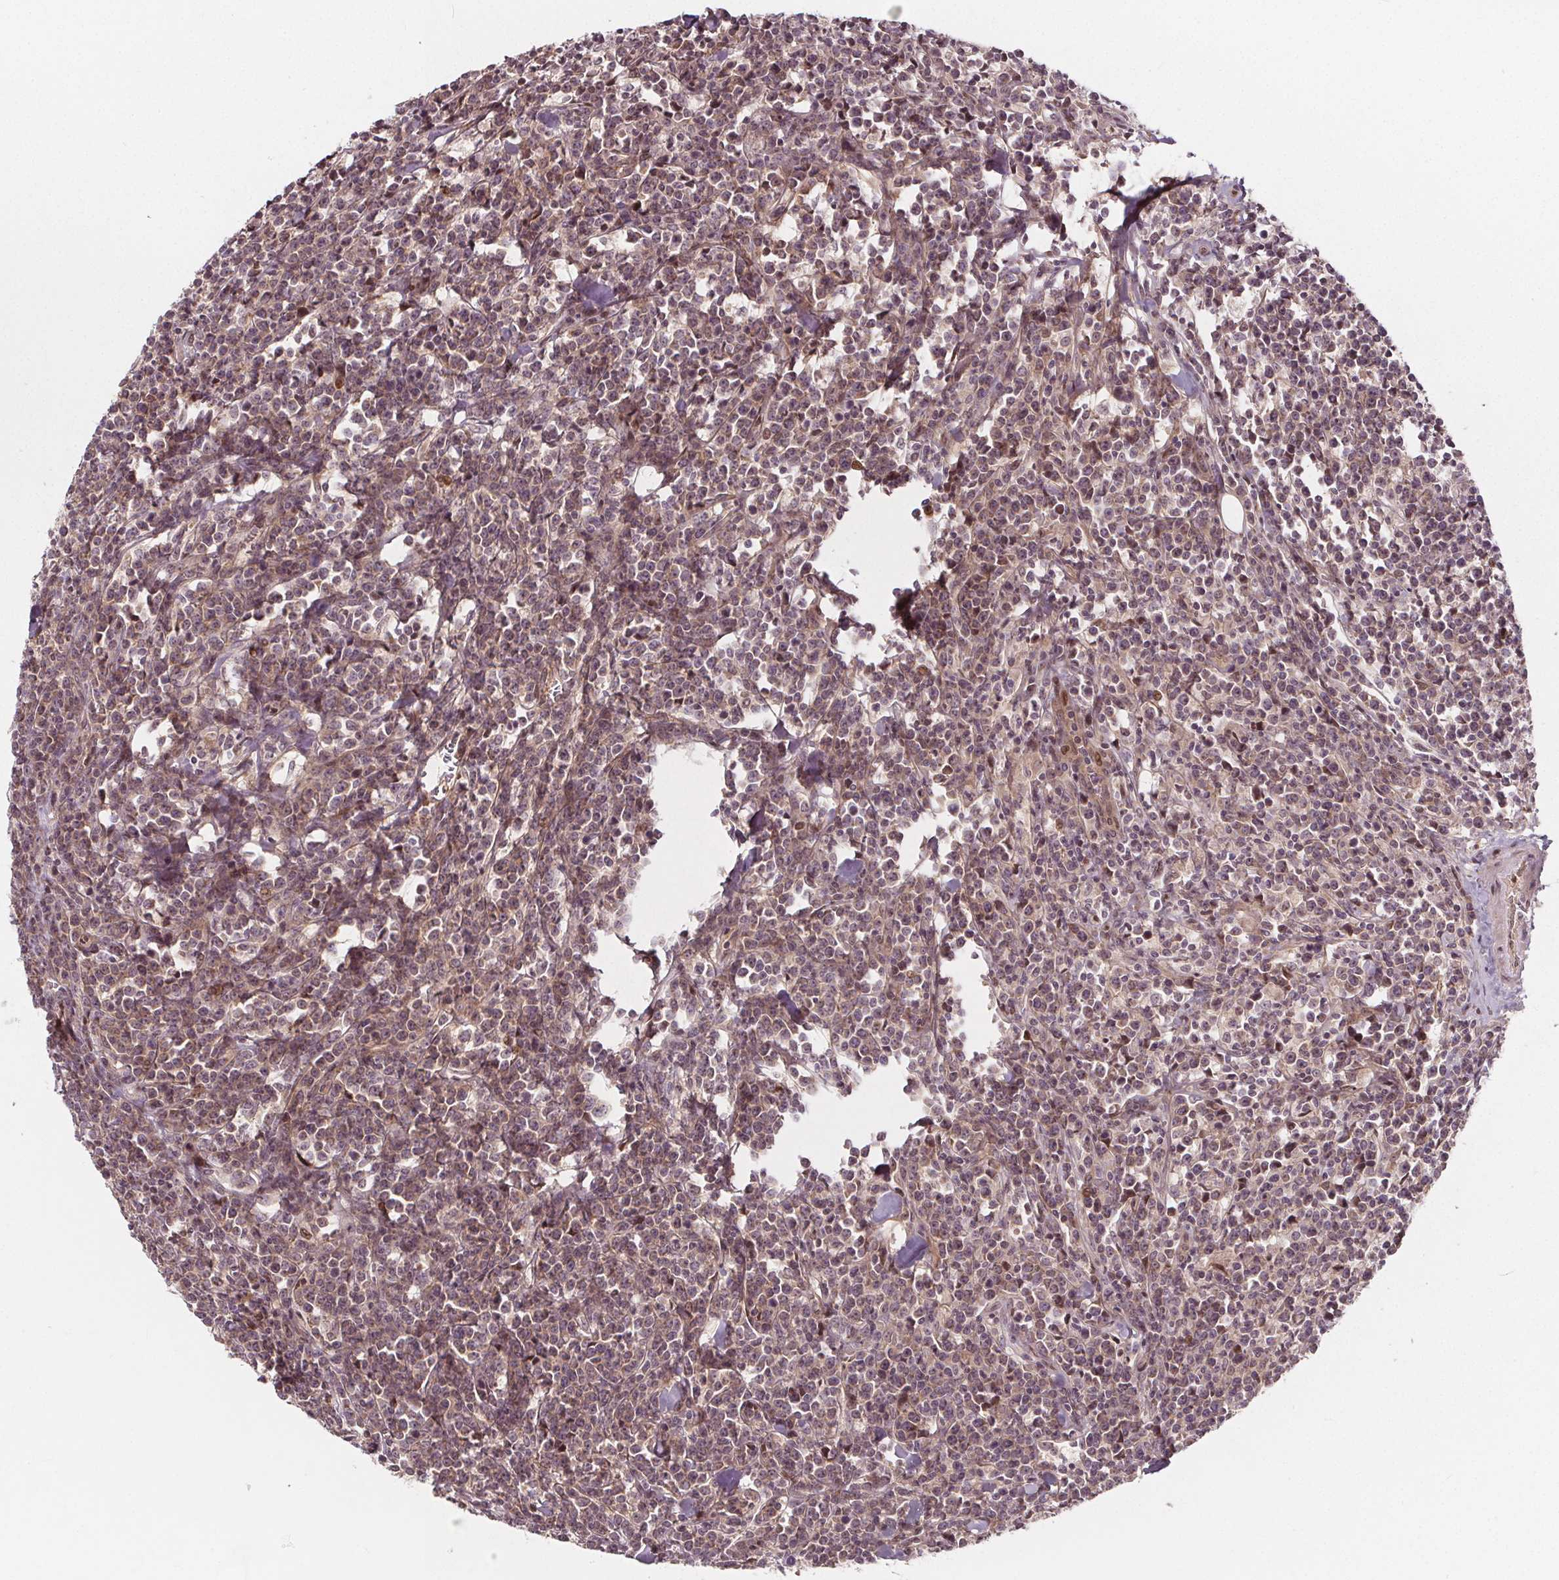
{"staining": {"intensity": "weak", "quantity": "<25%", "location": "nuclear"}, "tissue": "lymphoma", "cell_type": "Tumor cells", "image_type": "cancer", "snomed": [{"axis": "morphology", "description": "Malignant lymphoma, non-Hodgkin's type, High grade"}, {"axis": "topography", "description": "Small intestine"}], "caption": "Tumor cells are negative for protein expression in human lymphoma.", "gene": "AKT1S1", "patient": {"sex": "female", "age": 56}}